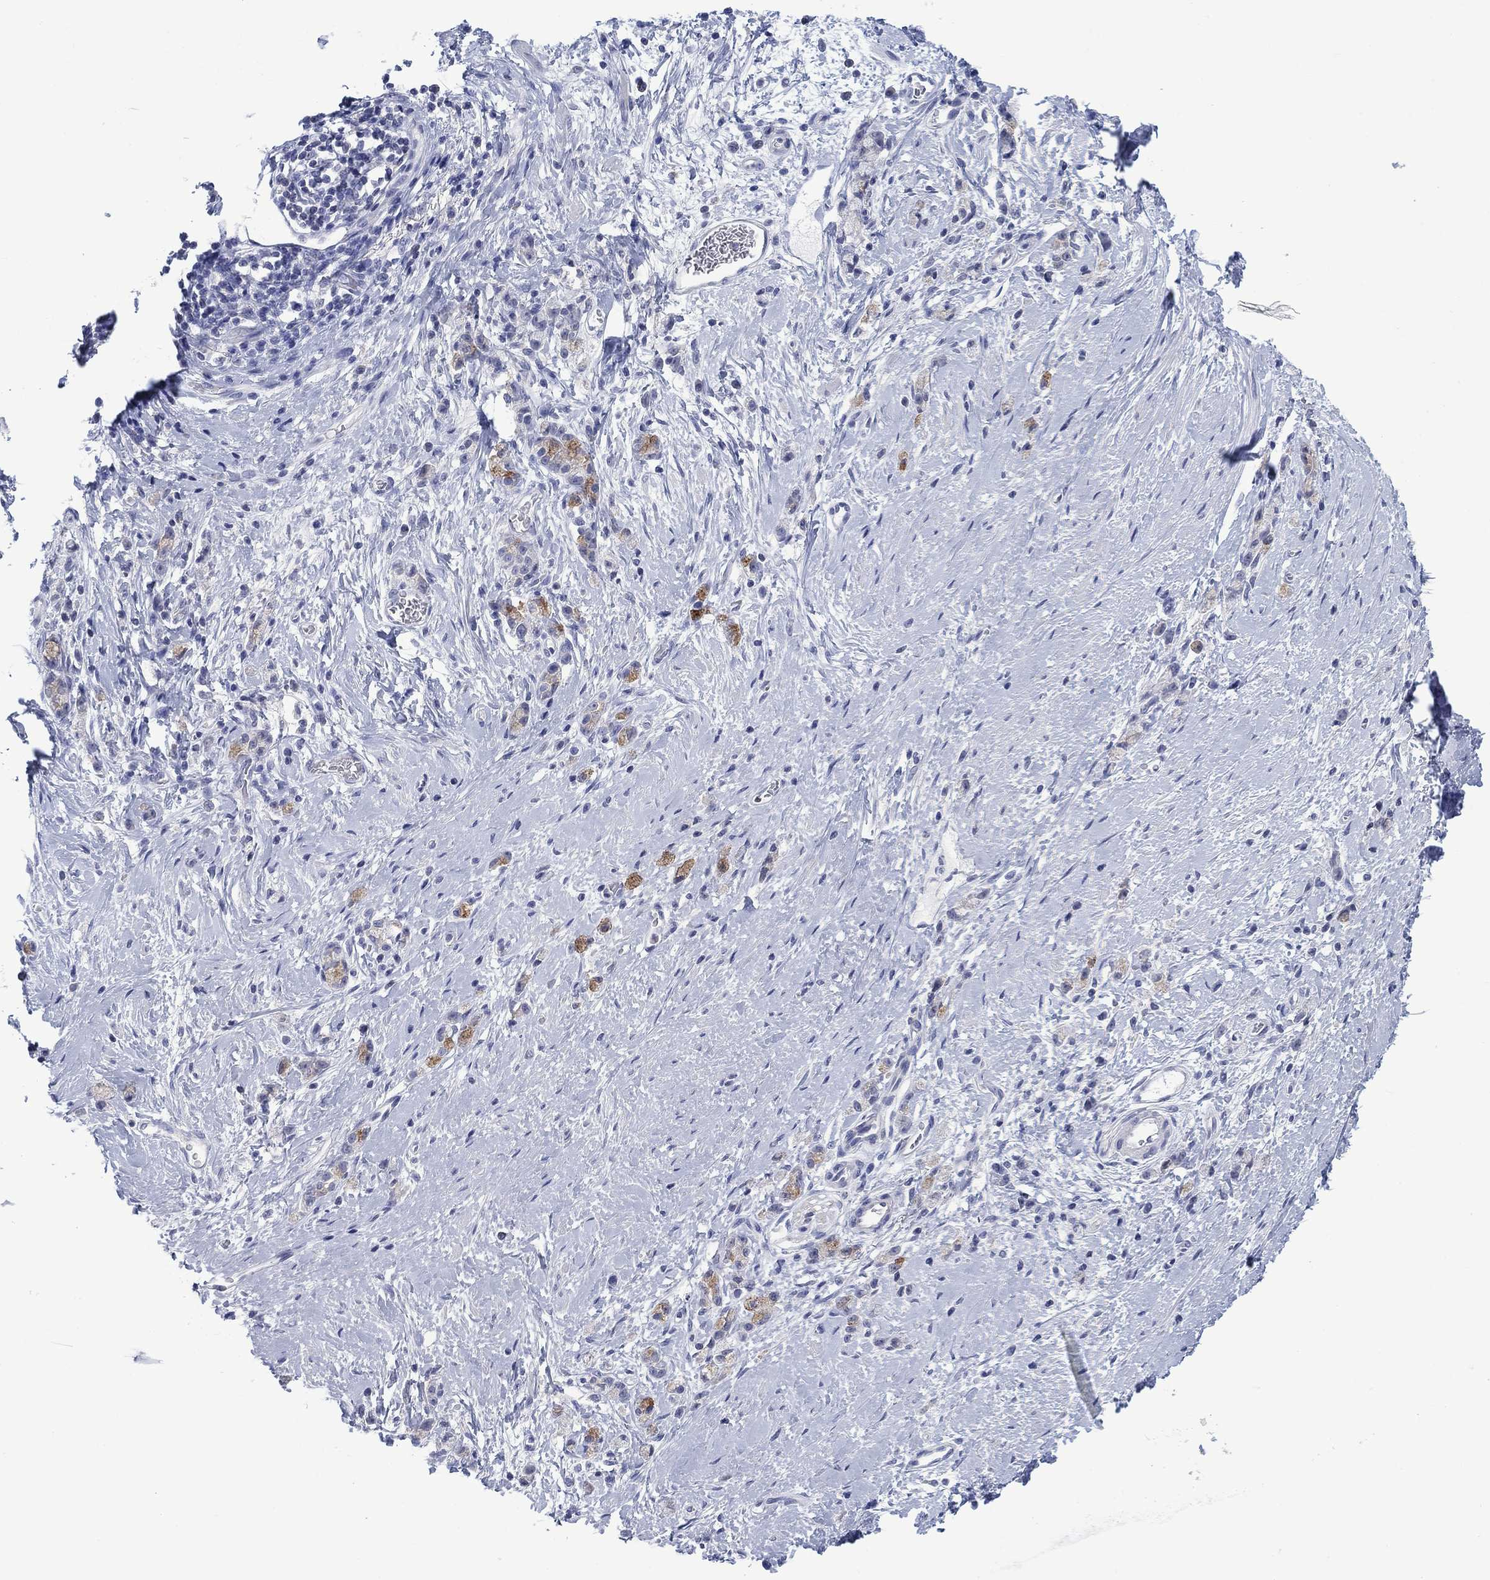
{"staining": {"intensity": "strong", "quantity": "<25%", "location": "cytoplasmic/membranous"}, "tissue": "stomach cancer", "cell_type": "Tumor cells", "image_type": "cancer", "snomed": [{"axis": "morphology", "description": "Adenocarcinoma, NOS"}, {"axis": "topography", "description": "Stomach"}], "caption": "IHC of stomach cancer demonstrates medium levels of strong cytoplasmic/membranous positivity in about <25% of tumor cells.", "gene": "FER1L6", "patient": {"sex": "male", "age": 58}}